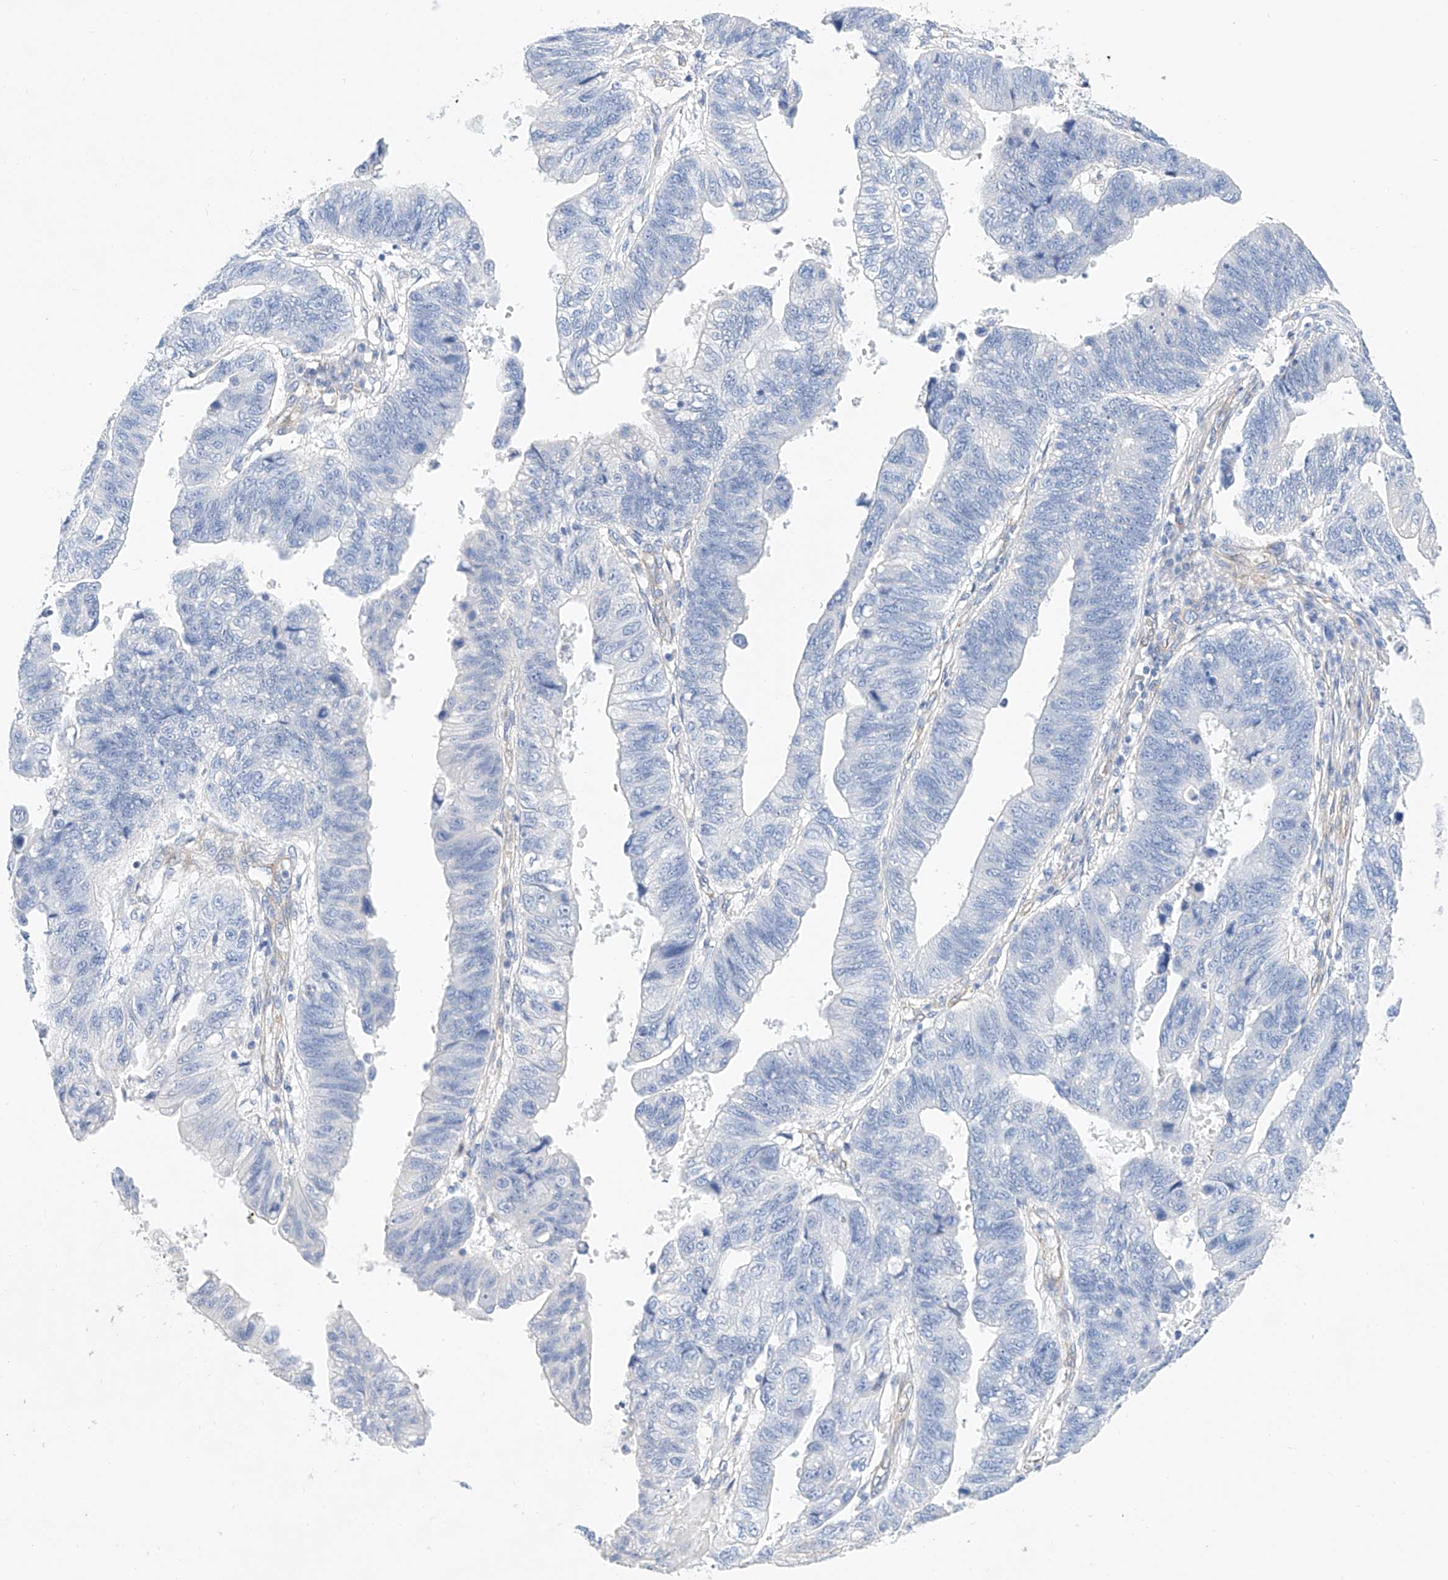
{"staining": {"intensity": "negative", "quantity": "none", "location": "none"}, "tissue": "stomach cancer", "cell_type": "Tumor cells", "image_type": "cancer", "snomed": [{"axis": "morphology", "description": "Adenocarcinoma, NOS"}, {"axis": "topography", "description": "Stomach"}], "caption": "The micrograph shows no staining of tumor cells in stomach adenocarcinoma.", "gene": "SBSPON", "patient": {"sex": "male", "age": 59}}